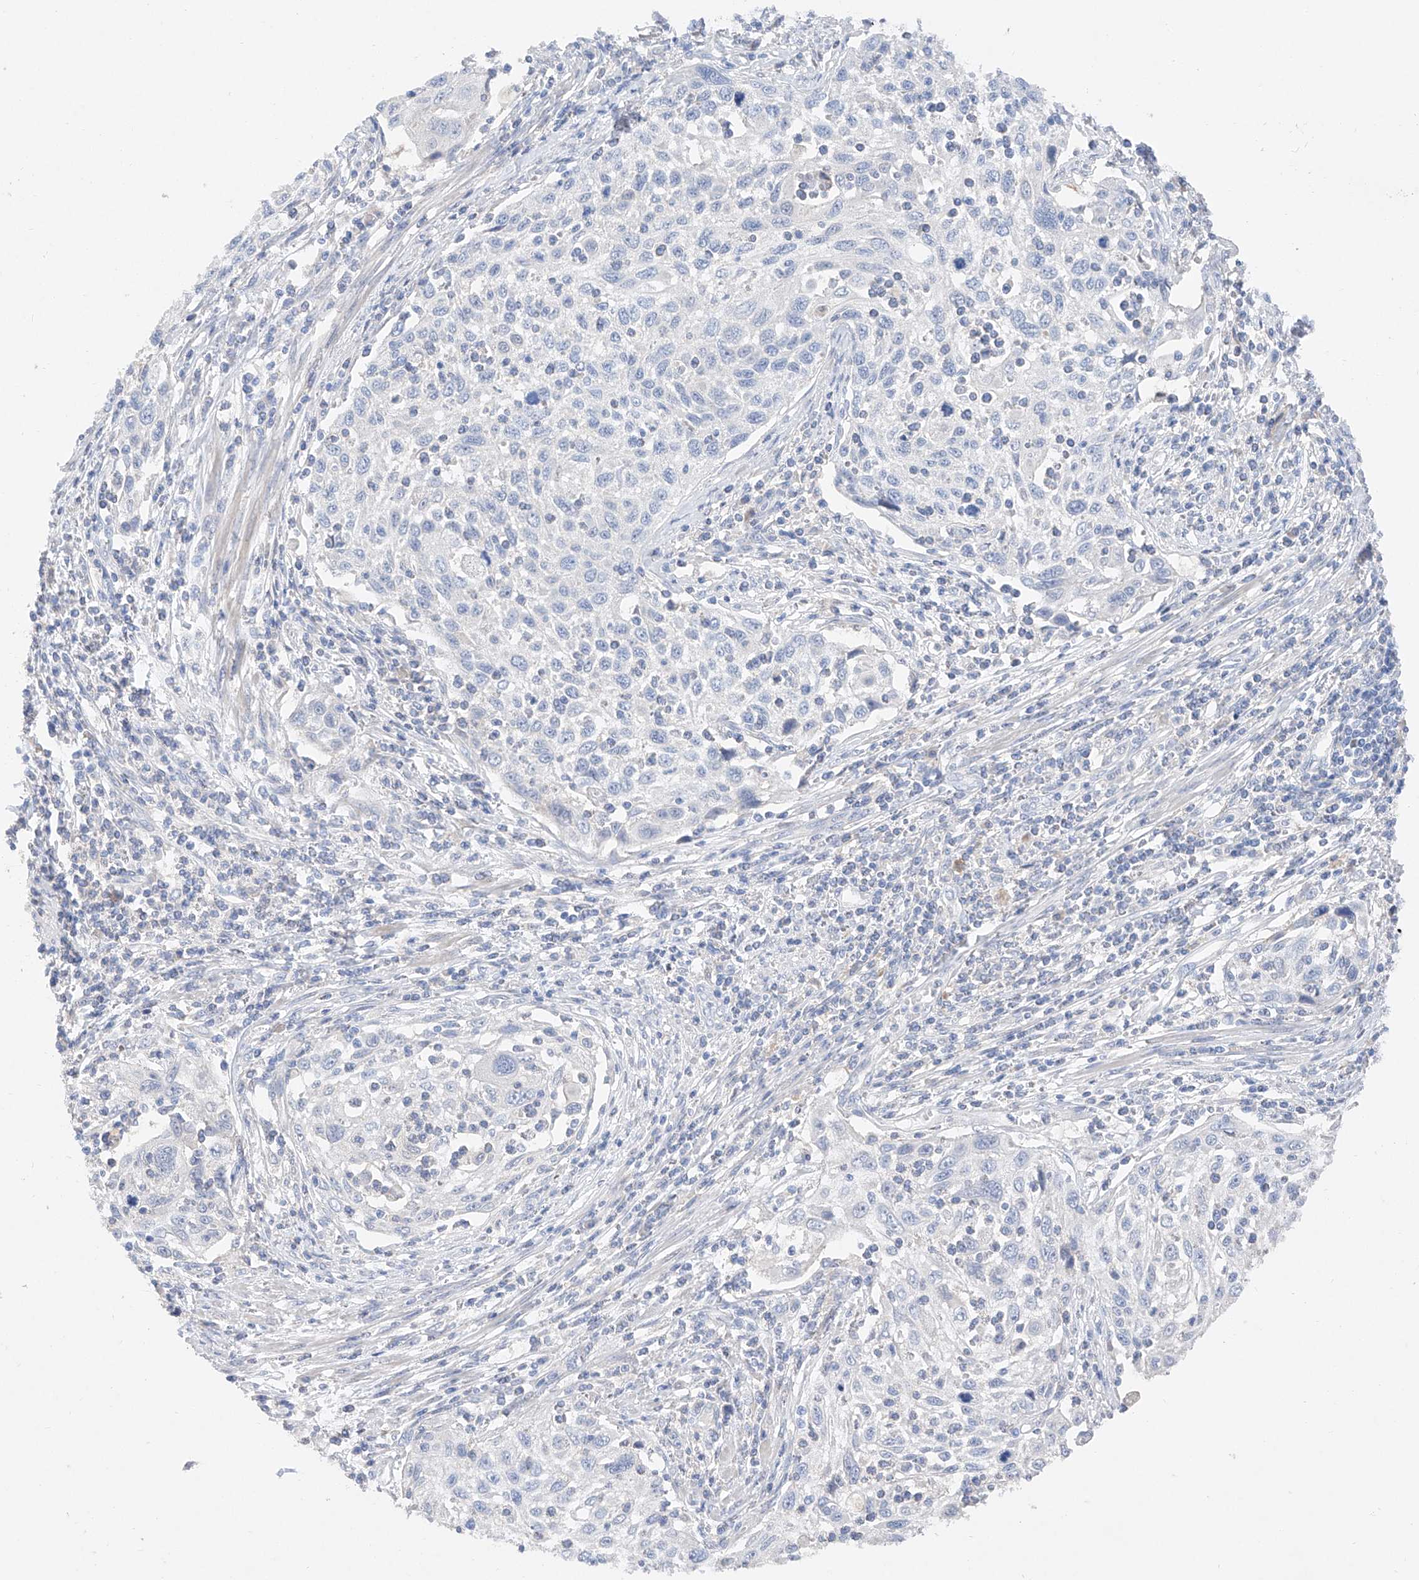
{"staining": {"intensity": "negative", "quantity": "none", "location": "none"}, "tissue": "cervical cancer", "cell_type": "Tumor cells", "image_type": "cancer", "snomed": [{"axis": "morphology", "description": "Squamous cell carcinoma, NOS"}, {"axis": "topography", "description": "Cervix"}], "caption": "There is no significant staining in tumor cells of cervical cancer. The staining is performed using DAB brown chromogen with nuclei counter-stained in using hematoxylin.", "gene": "FUCA2", "patient": {"sex": "female", "age": 70}}